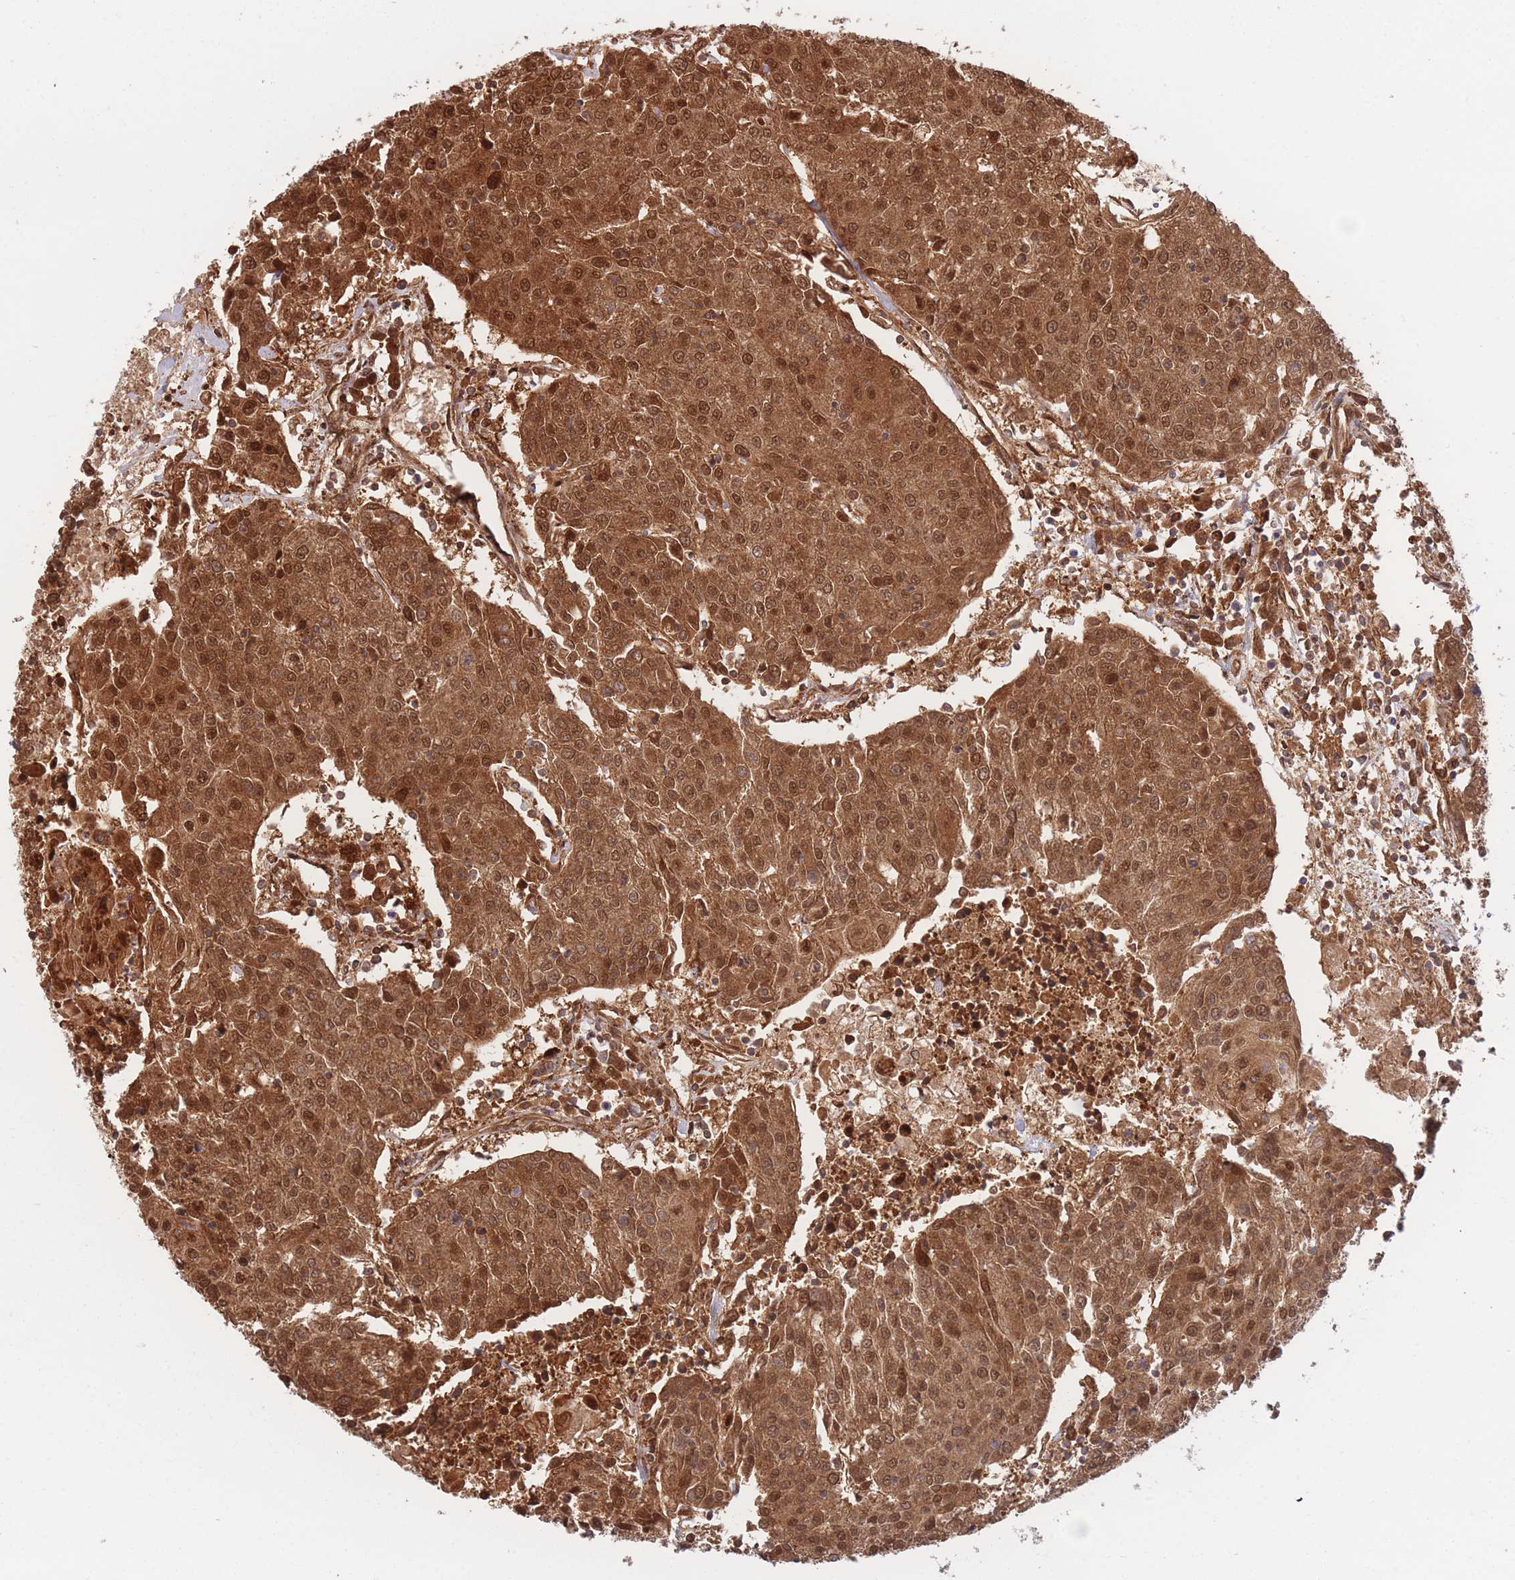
{"staining": {"intensity": "strong", "quantity": ">75%", "location": "cytoplasmic/membranous,nuclear"}, "tissue": "urothelial cancer", "cell_type": "Tumor cells", "image_type": "cancer", "snomed": [{"axis": "morphology", "description": "Urothelial carcinoma, High grade"}, {"axis": "topography", "description": "Urinary bladder"}], "caption": "The micrograph exhibits staining of high-grade urothelial carcinoma, revealing strong cytoplasmic/membranous and nuclear protein staining (brown color) within tumor cells.", "gene": "PODXL2", "patient": {"sex": "female", "age": 85}}